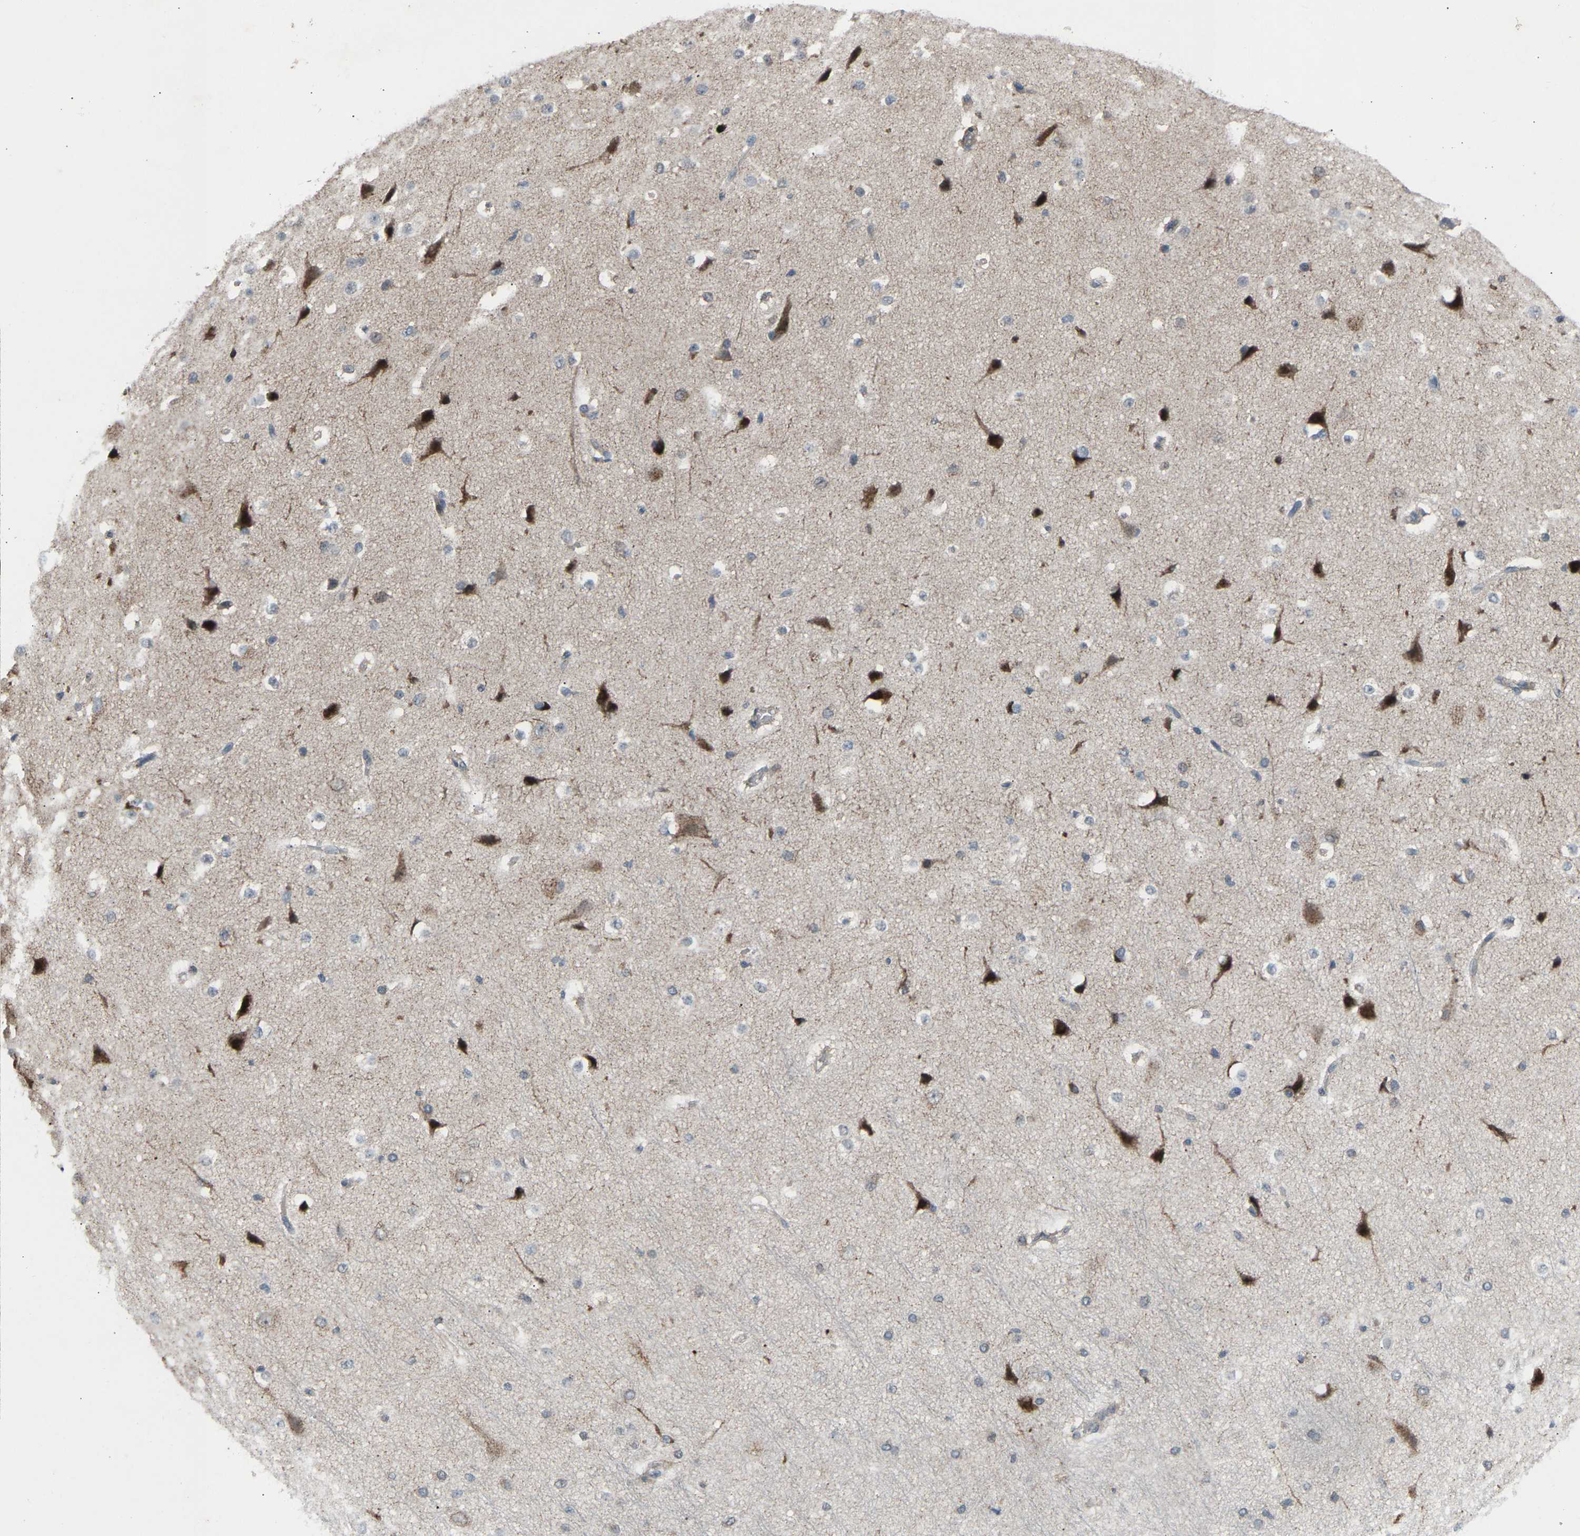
{"staining": {"intensity": "negative", "quantity": "none", "location": "none"}, "tissue": "cerebral cortex", "cell_type": "Endothelial cells", "image_type": "normal", "snomed": [{"axis": "morphology", "description": "Normal tissue, NOS"}, {"axis": "morphology", "description": "Developmental malformation"}, {"axis": "topography", "description": "Cerebral cortex"}], "caption": "High magnification brightfield microscopy of benign cerebral cortex stained with DAB (3,3'-diaminobenzidine) (brown) and counterstained with hematoxylin (blue): endothelial cells show no significant expression.", "gene": "SLIRP", "patient": {"sex": "female", "age": 30}}